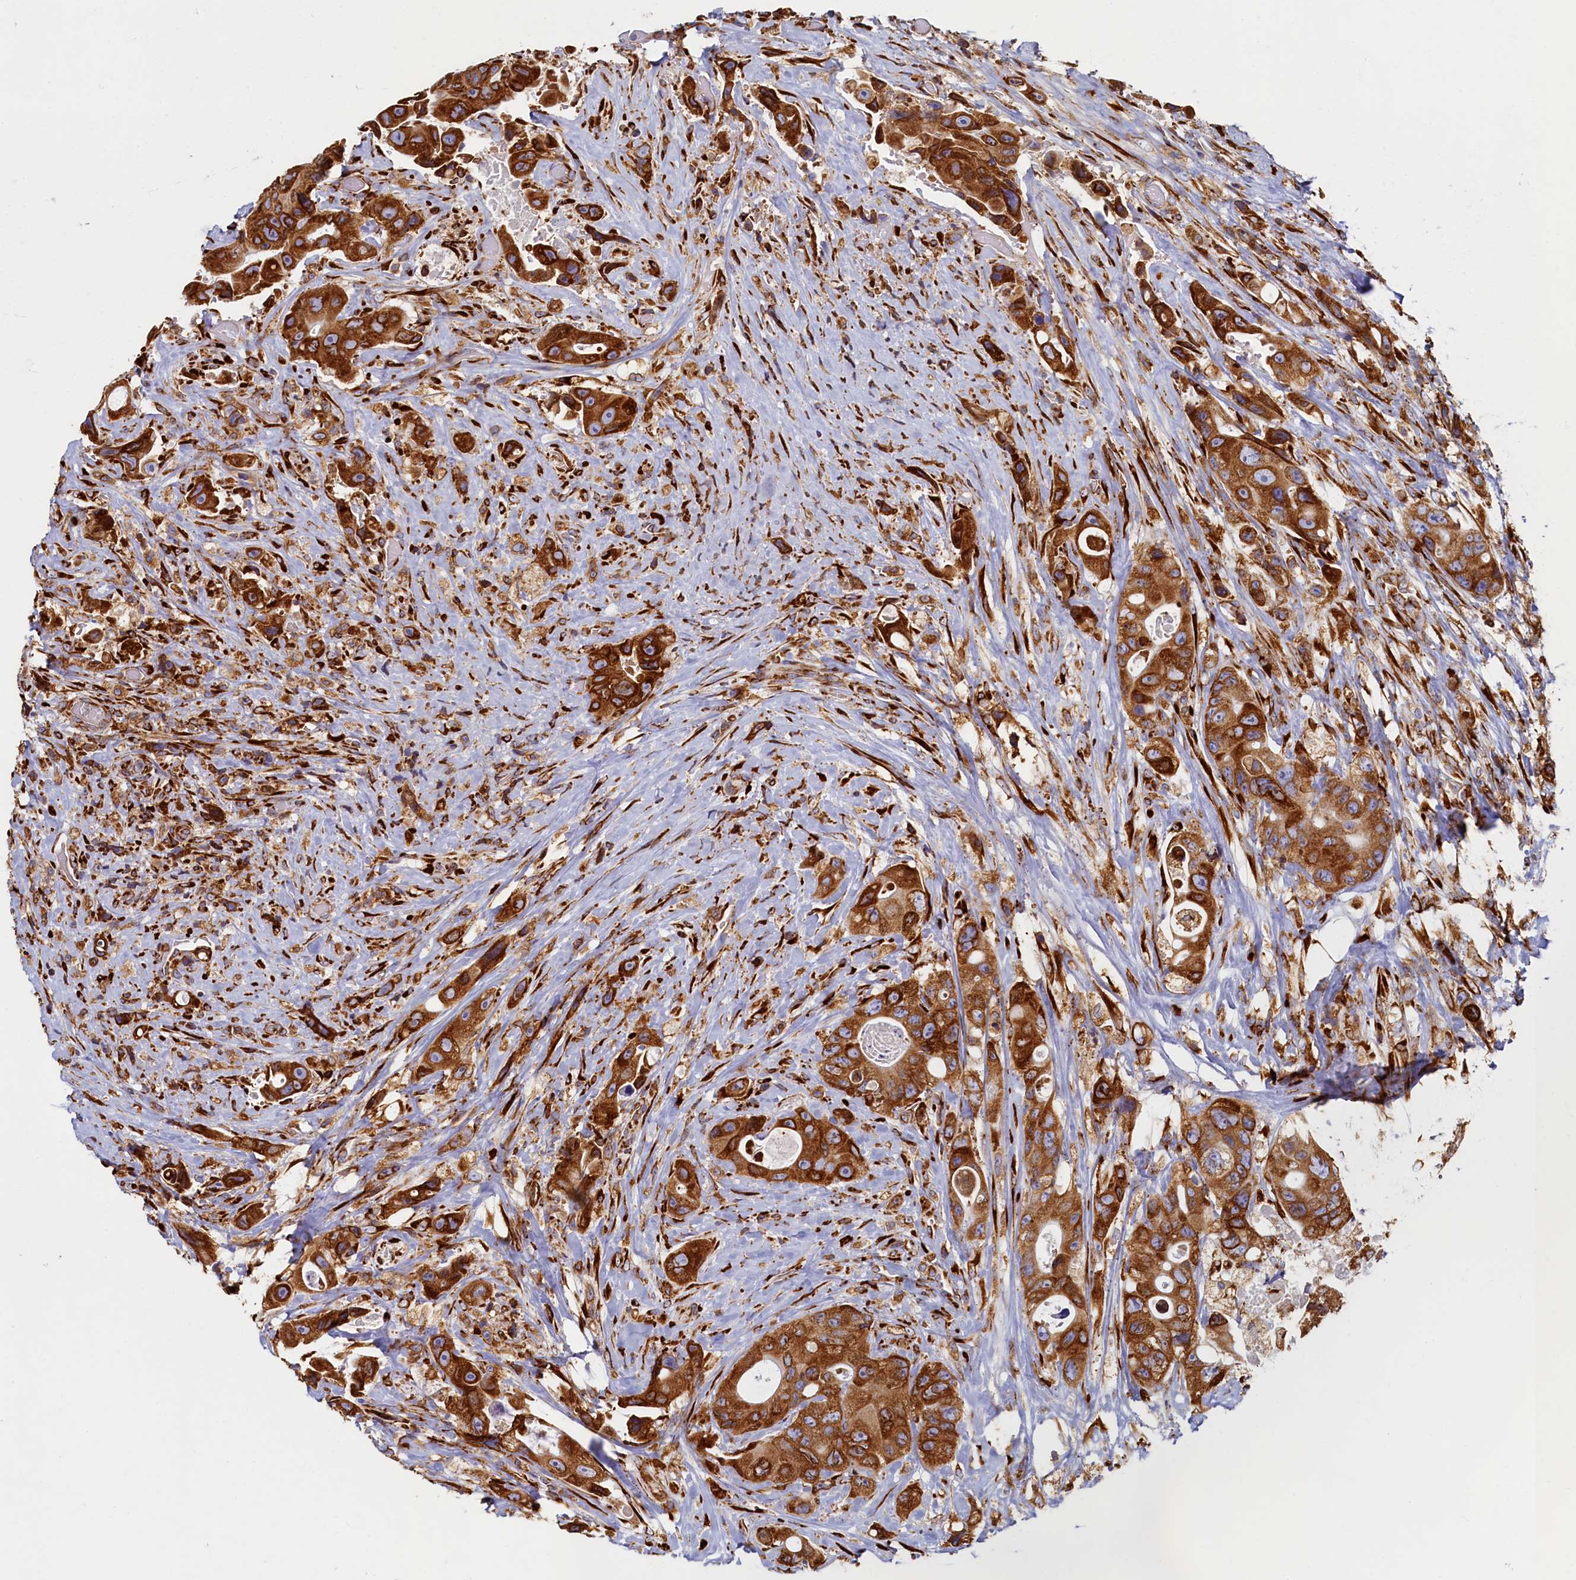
{"staining": {"intensity": "strong", "quantity": ">75%", "location": "cytoplasmic/membranous"}, "tissue": "colorectal cancer", "cell_type": "Tumor cells", "image_type": "cancer", "snomed": [{"axis": "morphology", "description": "Adenocarcinoma, NOS"}, {"axis": "topography", "description": "Colon"}], "caption": "Strong cytoplasmic/membranous expression is appreciated in about >75% of tumor cells in colorectal cancer. (DAB = brown stain, brightfield microscopy at high magnification).", "gene": "TMEM18", "patient": {"sex": "female", "age": 46}}